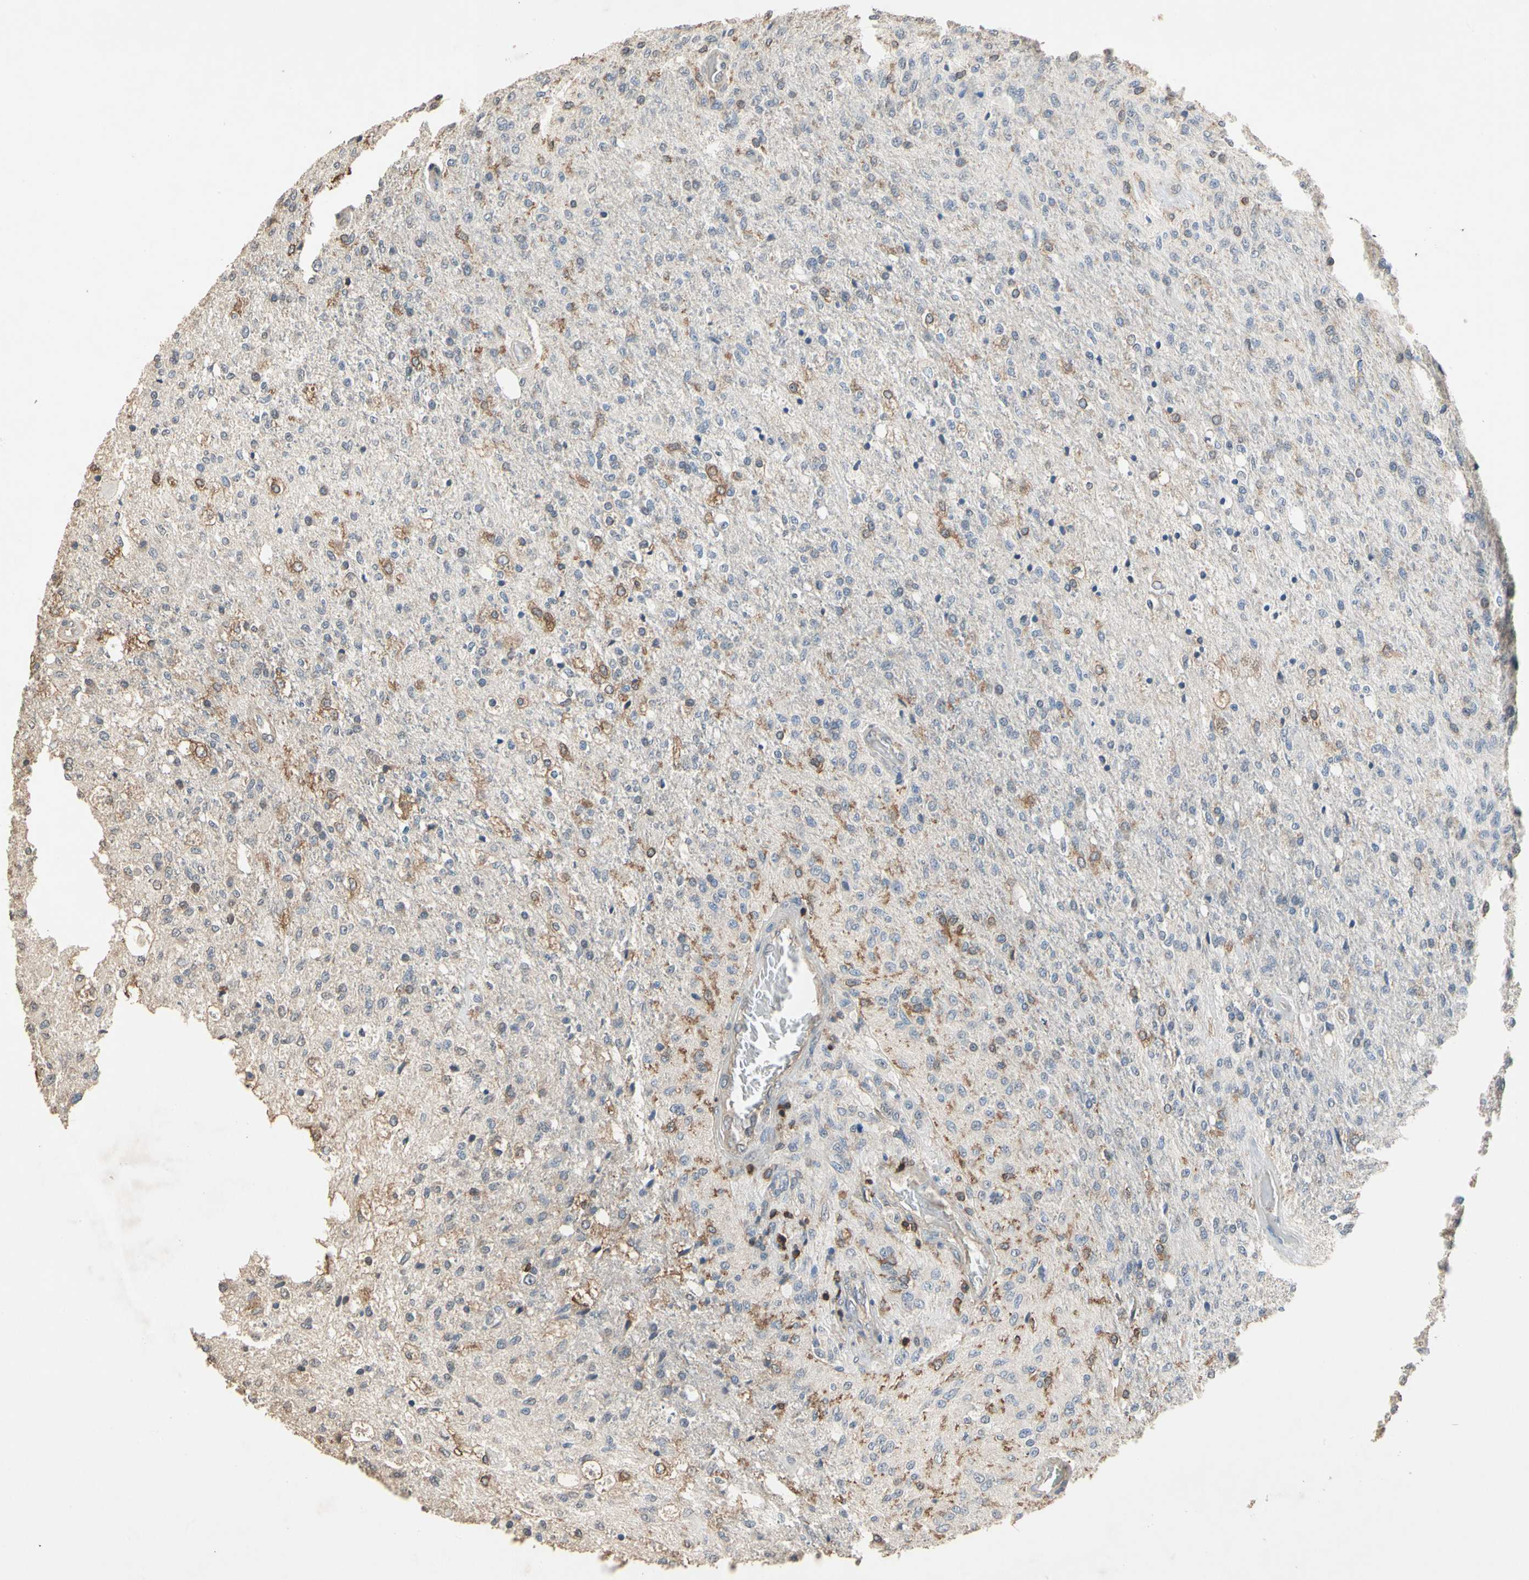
{"staining": {"intensity": "moderate", "quantity": "<25%", "location": "cytoplasmic/membranous"}, "tissue": "glioma", "cell_type": "Tumor cells", "image_type": "cancer", "snomed": [{"axis": "morphology", "description": "Normal tissue, NOS"}, {"axis": "morphology", "description": "Glioma, malignant, High grade"}, {"axis": "topography", "description": "Cerebral cortex"}], "caption": "Immunohistochemical staining of high-grade glioma (malignant) reveals moderate cytoplasmic/membranous protein staining in approximately <25% of tumor cells.", "gene": "MAP3K10", "patient": {"sex": "male", "age": 77}}